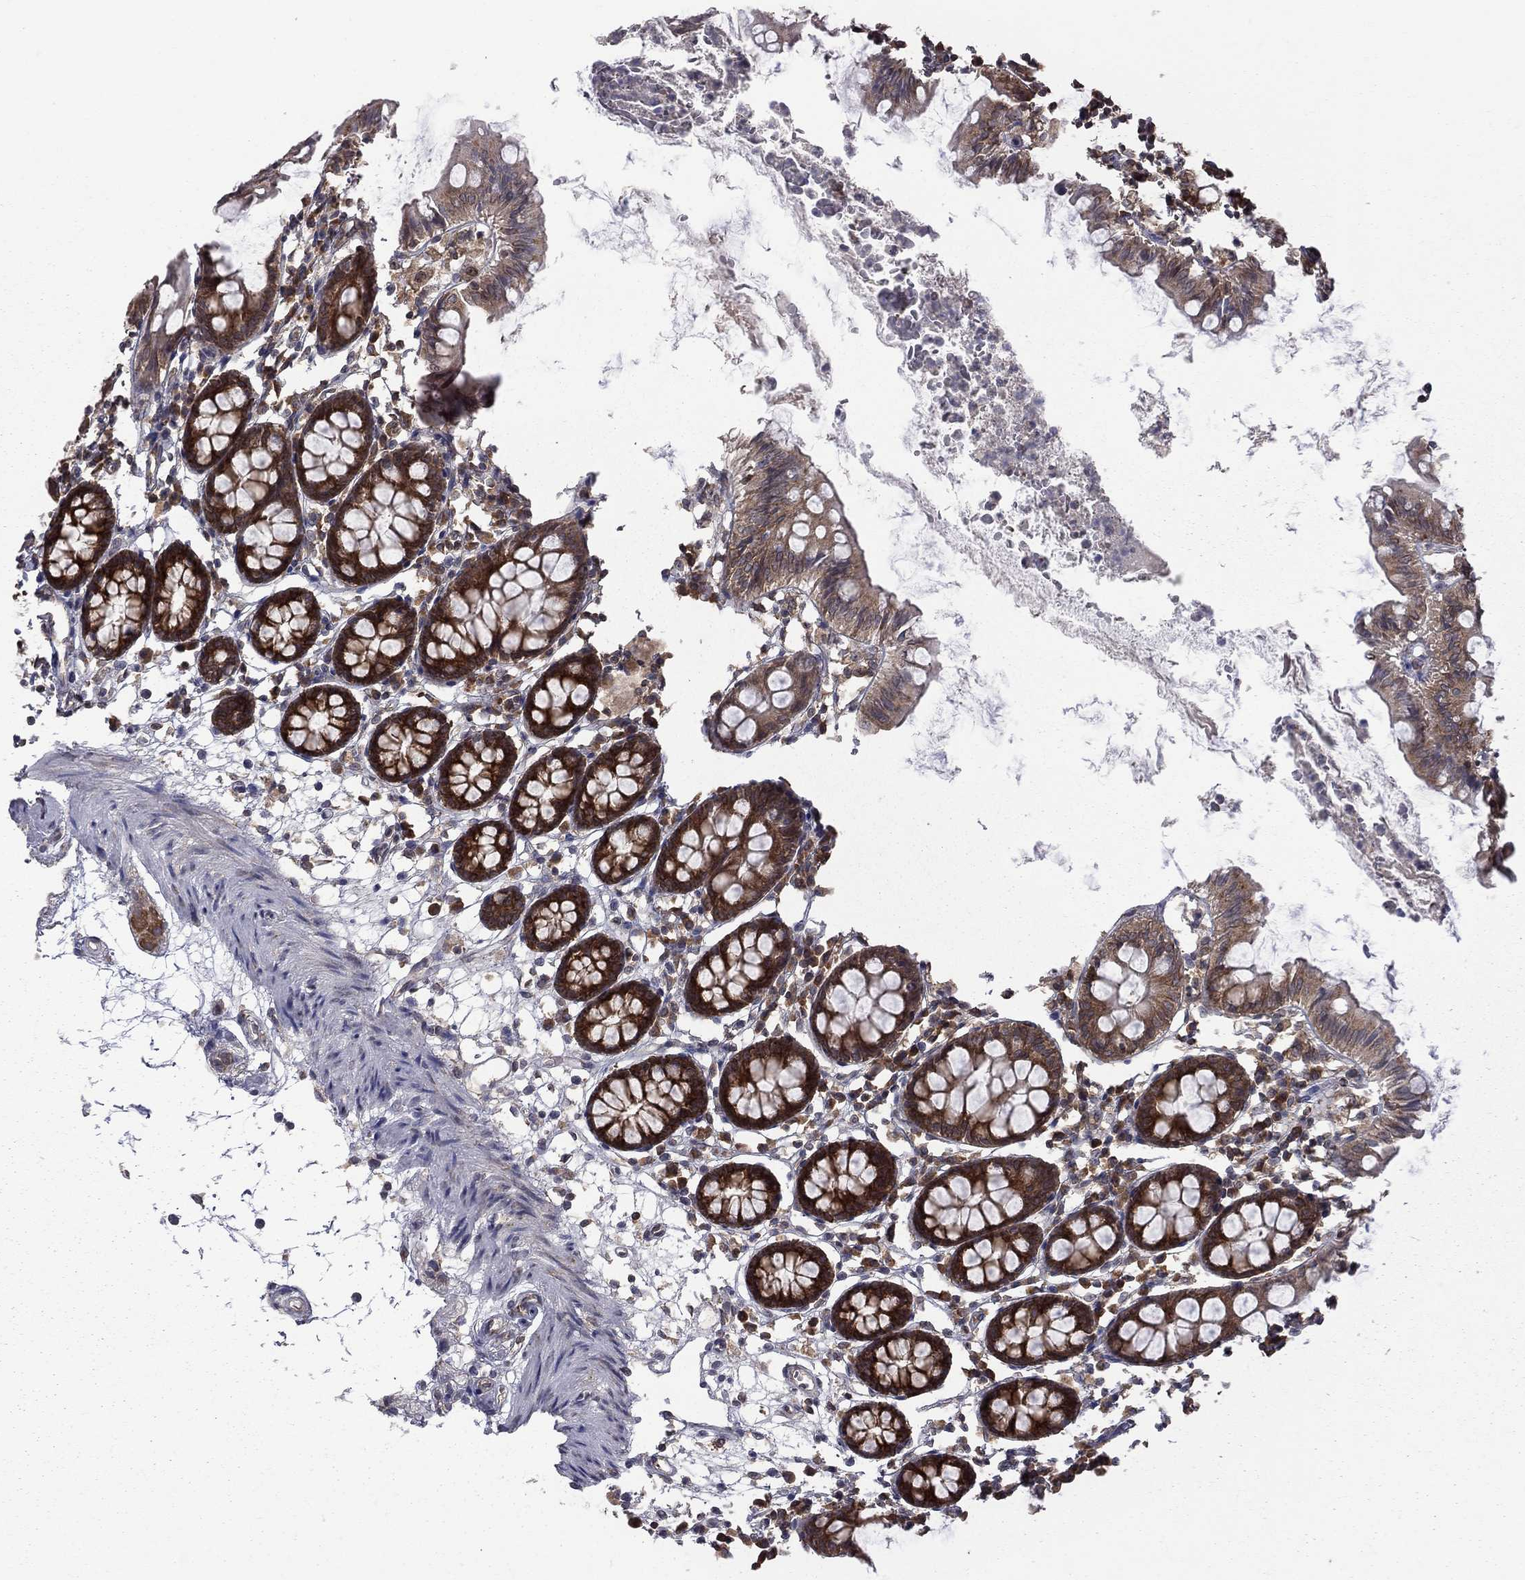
{"staining": {"intensity": "negative", "quantity": "none", "location": "none"}, "tissue": "colon", "cell_type": "Endothelial cells", "image_type": "normal", "snomed": [{"axis": "morphology", "description": "Normal tissue, NOS"}, {"axis": "topography", "description": "Colon"}], "caption": "The immunohistochemistry (IHC) micrograph has no significant staining in endothelial cells of colon.", "gene": "NAA50", "patient": {"sex": "female", "age": 84}}